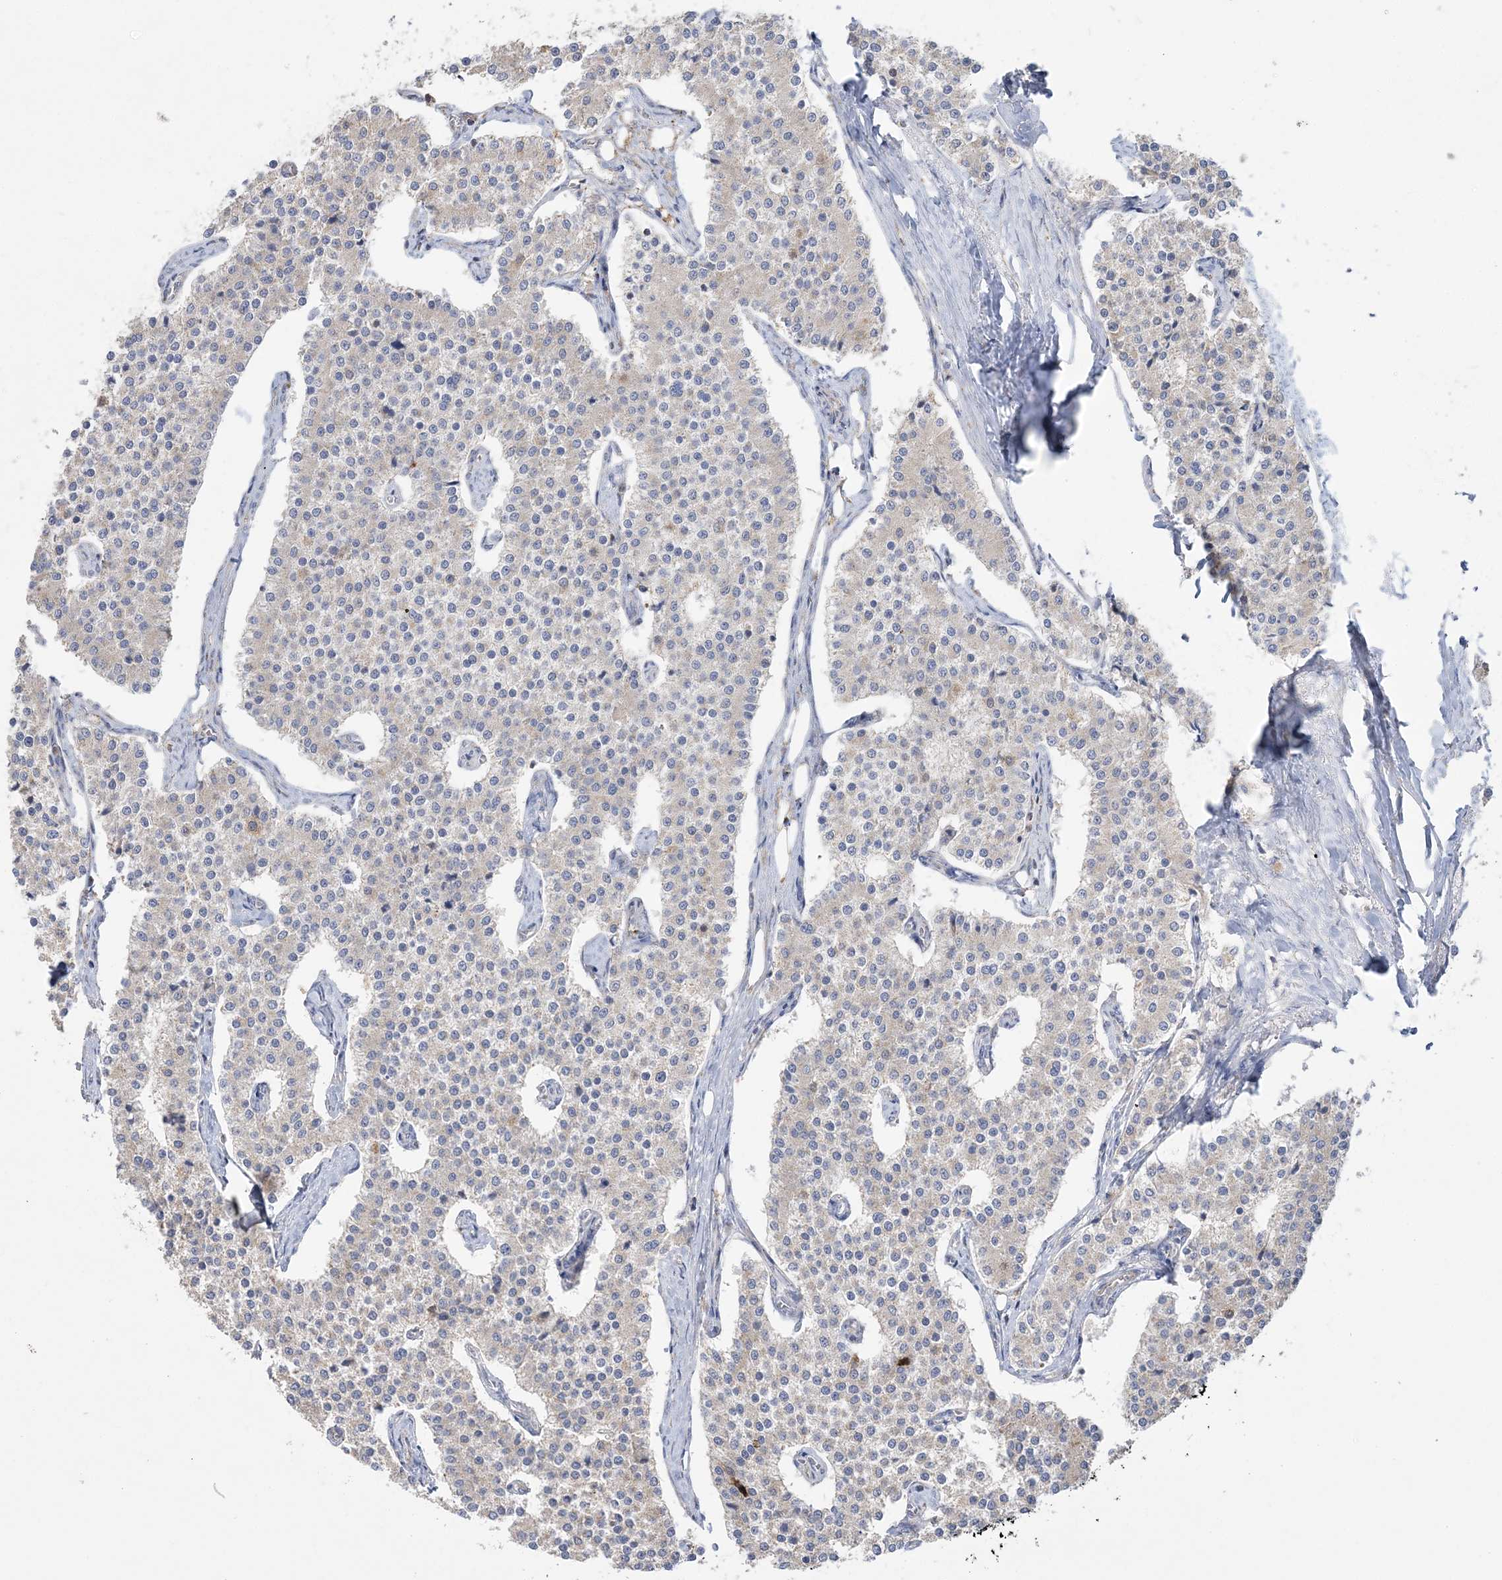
{"staining": {"intensity": "weak", "quantity": "<25%", "location": "cytoplasmic/membranous"}, "tissue": "carcinoid", "cell_type": "Tumor cells", "image_type": "cancer", "snomed": [{"axis": "morphology", "description": "Carcinoid, malignant, NOS"}, {"axis": "topography", "description": "Colon"}], "caption": "DAB (3,3'-diaminobenzidine) immunohistochemical staining of carcinoid demonstrates no significant staining in tumor cells.", "gene": "MMADHC", "patient": {"sex": "female", "age": 52}}